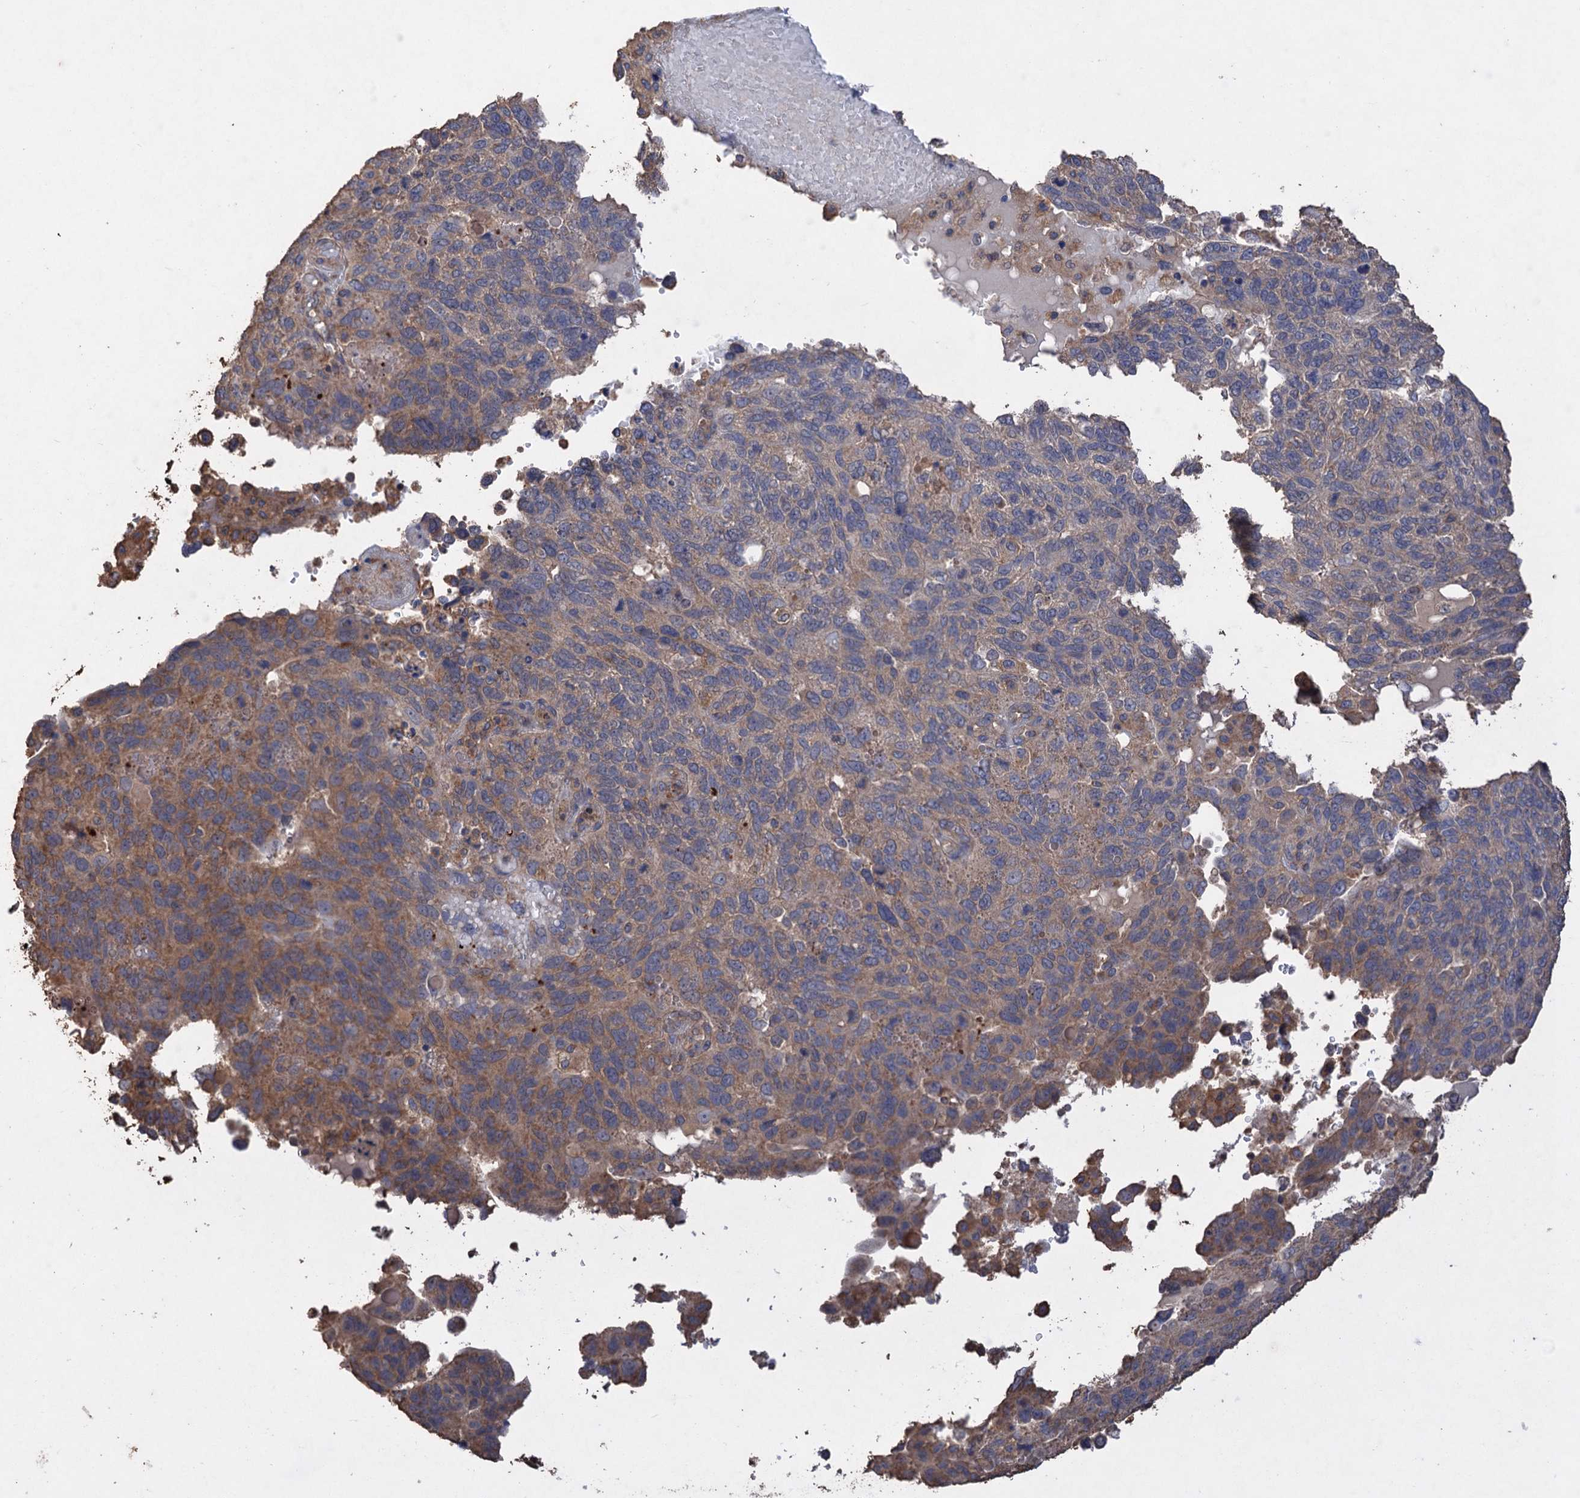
{"staining": {"intensity": "moderate", "quantity": "<25%", "location": "cytoplasmic/membranous"}, "tissue": "endometrial cancer", "cell_type": "Tumor cells", "image_type": "cancer", "snomed": [{"axis": "morphology", "description": "Adenocarcinoma, NOS"}, {"axis": "topography", "description": "Endometrium"}], "caption": "IHC histopathology image of neoplastic tissue: endometrial cancer (adenocarcinoma) stained using IHC reveals low levels of moderate protein expression localized specifically in the cytoplasmic/membranous of tumor cells, appearing as a cytoplasmic/membranous brown color.", "gene": "SCUBE3", "patient": {"sex": "female", "age": 66}}